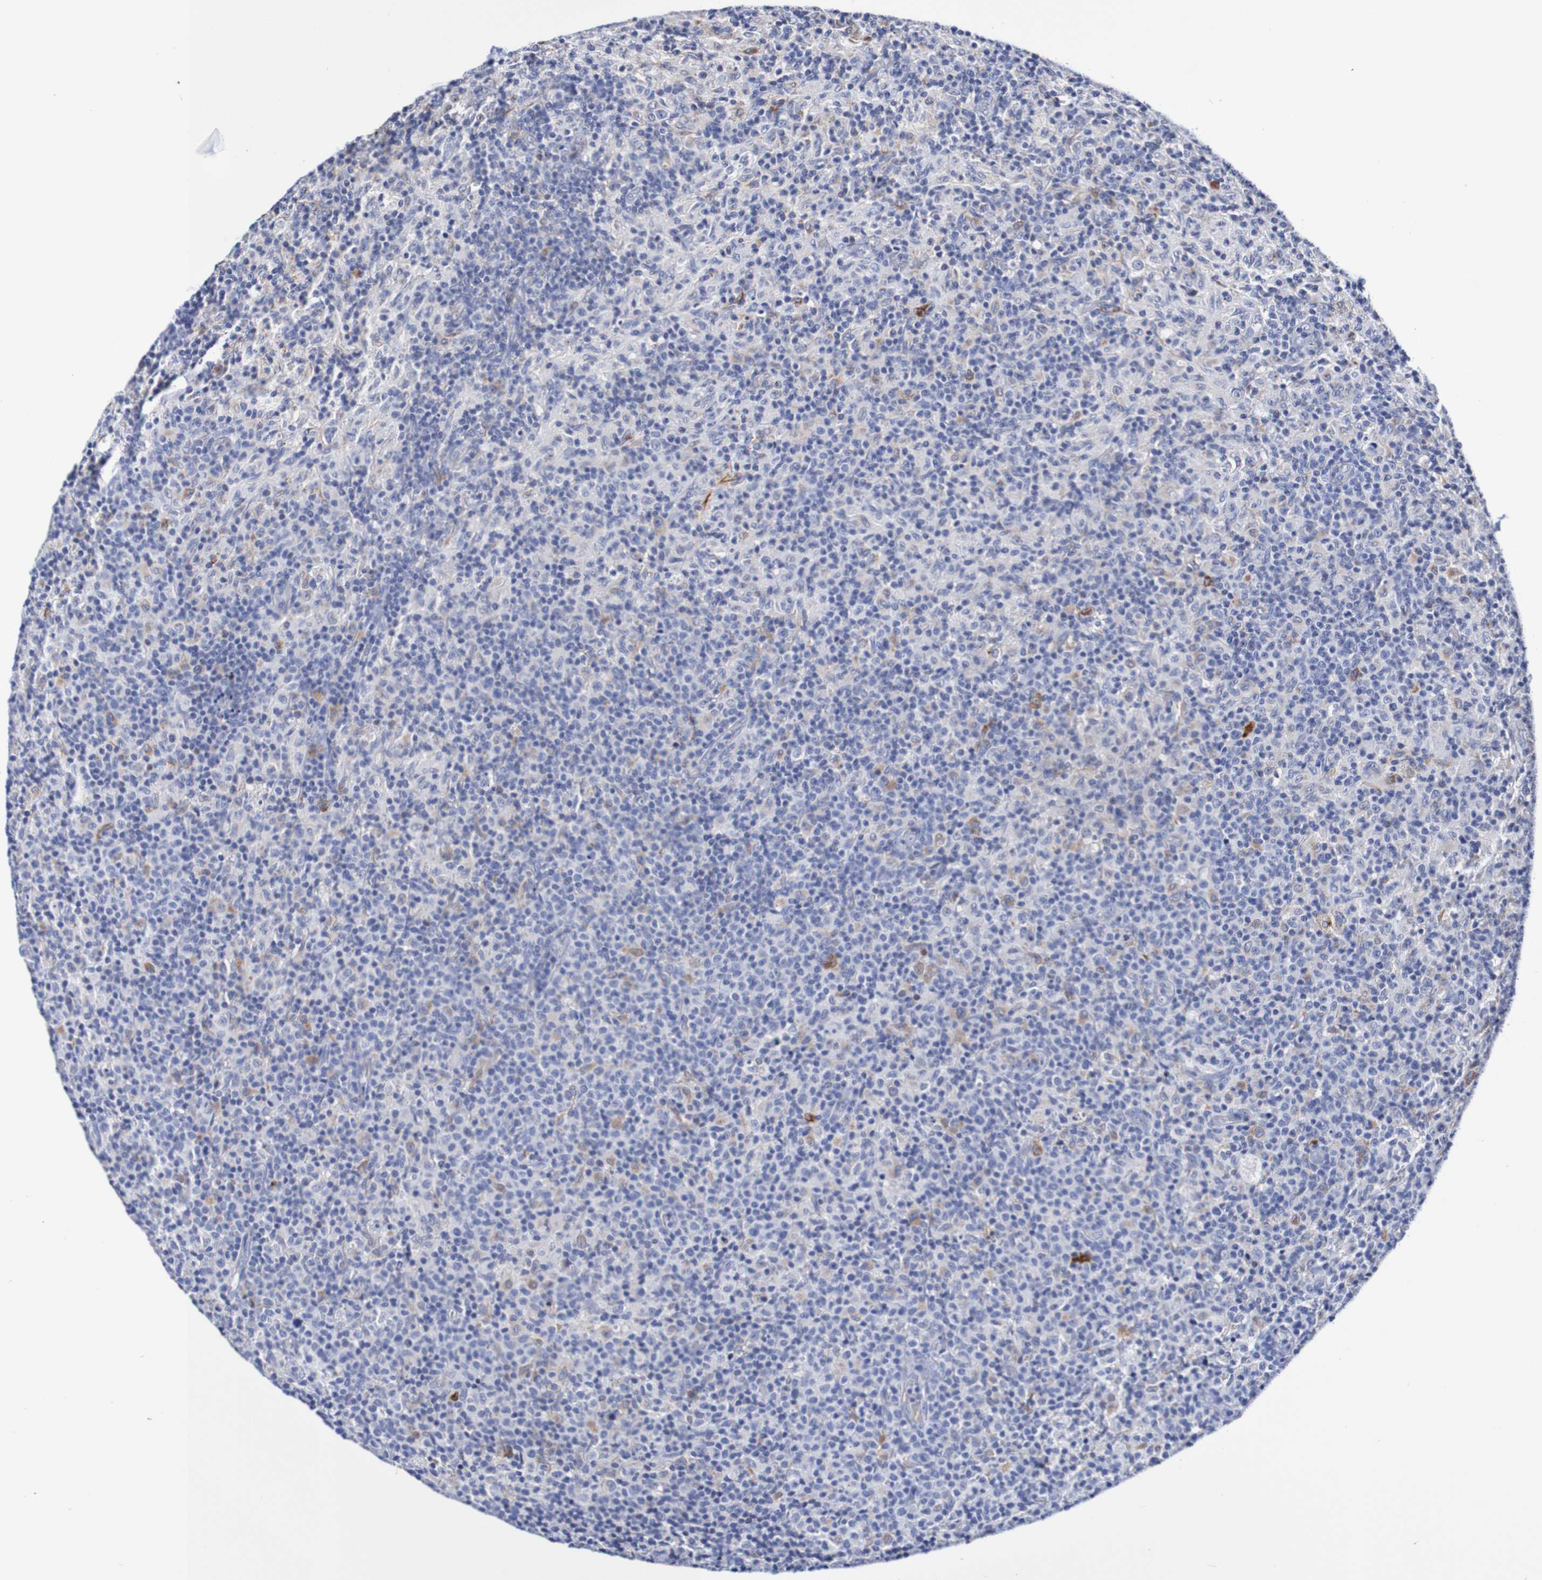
{"staining": {"intensity": "negative", "quantity": "none", "location": "none"}, "tissue": "lymph node", "cell_type": "Germinal center cells", "image_type": "normal", "snomed": [{"axis": "morphology", "description": "Normal tissue, NOS"}, {"axis": "morphology", "description": "Inflammation, NOS"}, {"axis": "topography", "description": "Lymph node"}], "caption": "High magnification brightfield microscopy of benign lymph node stained with DAB (brown) and counterstained with hematoxylin (blue): germinal center cells show no significant expression. (DAB (3,3'-diaminobenzidine) immunohistochemistry with hematoxylin counter stain).", "gene": "SEZ6", "patient": {"sex": "male", "age": 55}}